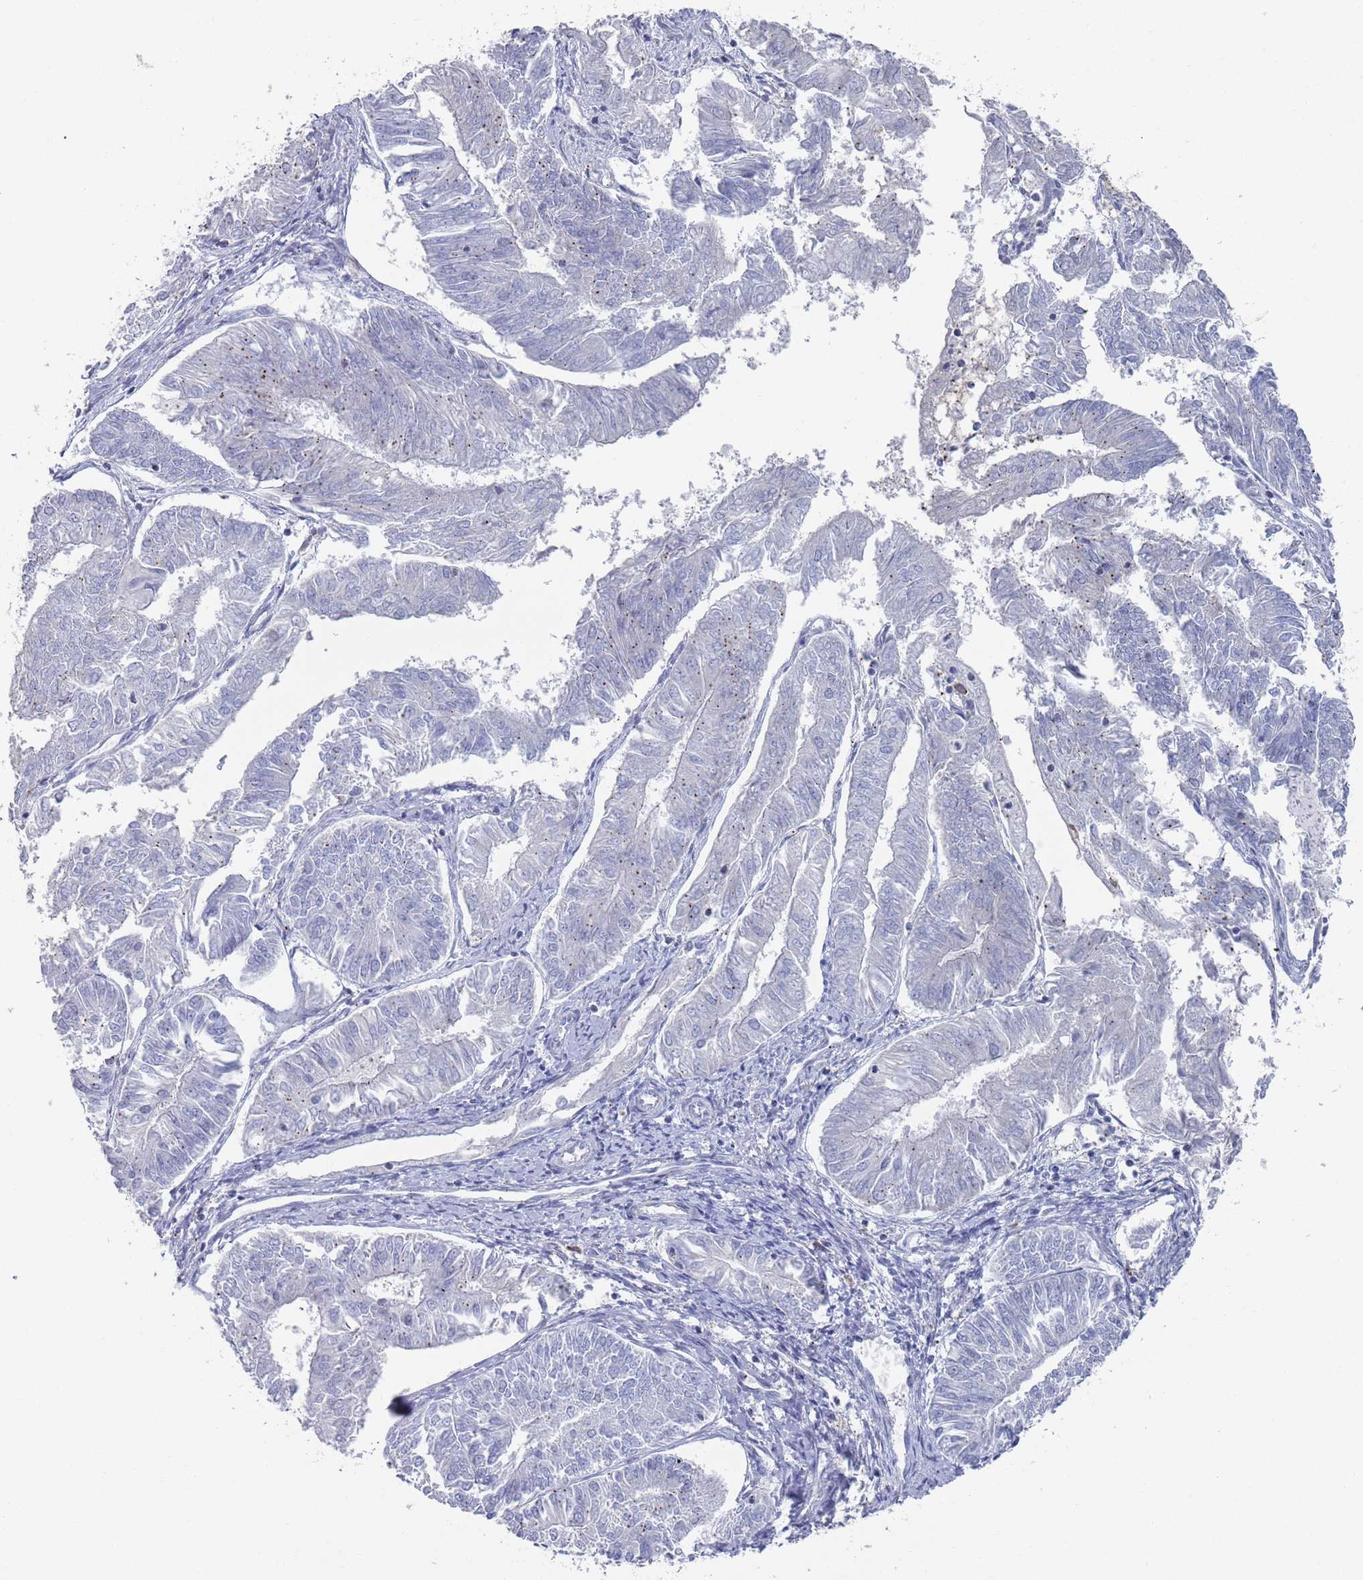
{"staining": {"intensity": "weak", "quantity": "<25%", "location": "cytoplasmic/membranous"}, "tissue": "endometrial cancer", "cell_type": "Tumor cells", "image_type": "cancer", "snomed": [{"axis": "morphology", "description": "Adenocarcinoma, NOS"}, {"axis": "topography", "description": "Endometrium"}], "caption": "Immunohistochemistry (IHC) of endometrial cancer exhibits no staining in tumor cells.", "gene": "MAT1A", "patient": {"sex": "female", "age": 58}}